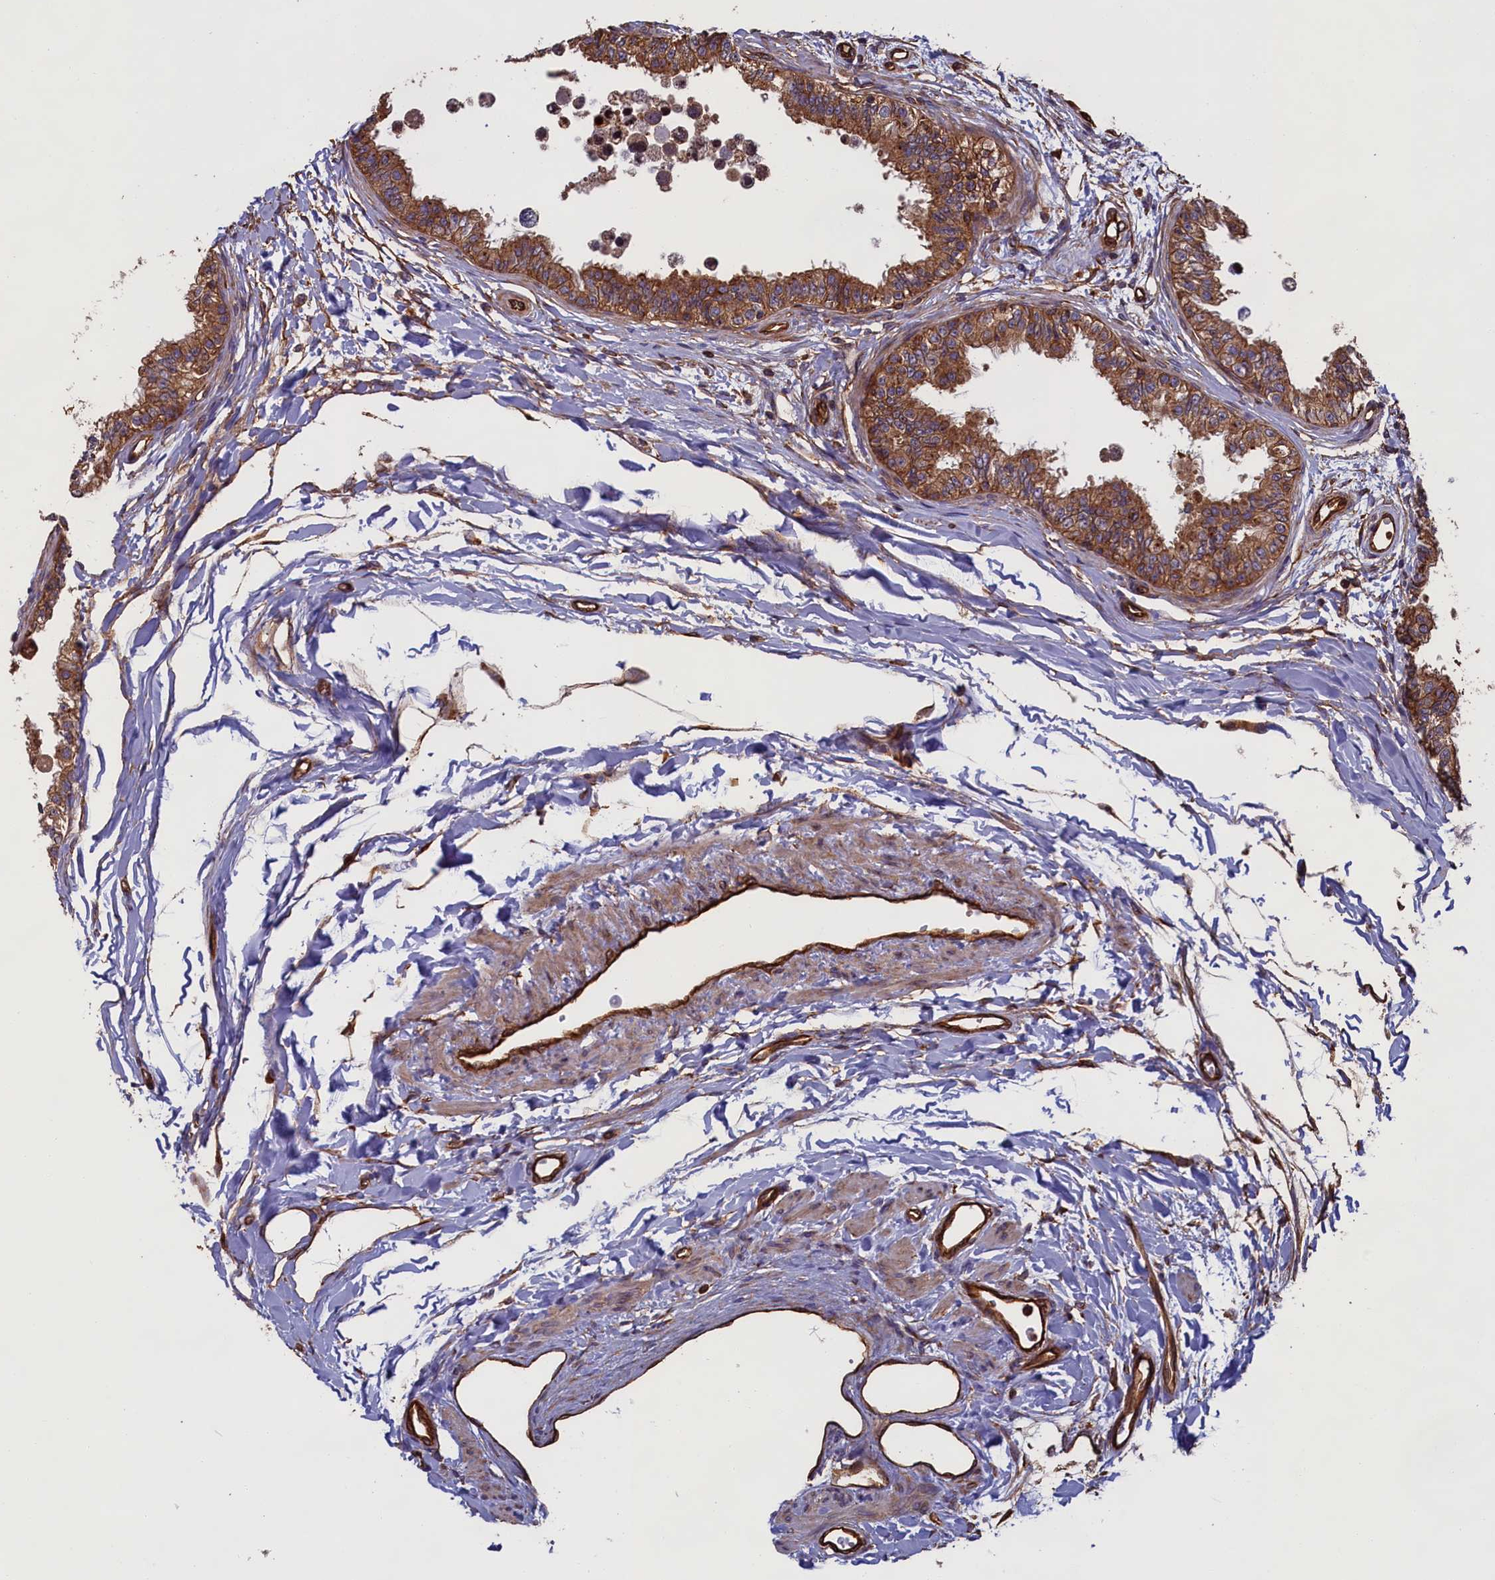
{"staining": {"intensity": "strong", "quantity": ">75%", "location": "cytoplasmic/membranous"}, "tissue": "epididymis", "cell_type": "Glandular cells", "image_type": "normal", "snomed": [{"axis": "morphology", "description": "Normal tissue, NOS"}, {"axis": "morphology", "description": "Adenocarcinoma, metastatic, NOS"}, {"axis": "topography", "description": "Testis"}, {"axis": "topography", "description": "Epididymis"}], "caption": "A high-resolution photomicrograph shows IHC staining of unremarkable epididymis, which shows strong cytoplasmic/membranous expression in approximately >75% of glandular cells.", "gene": "CCDC124", "patient": {"sex": "male", "age": 26}}